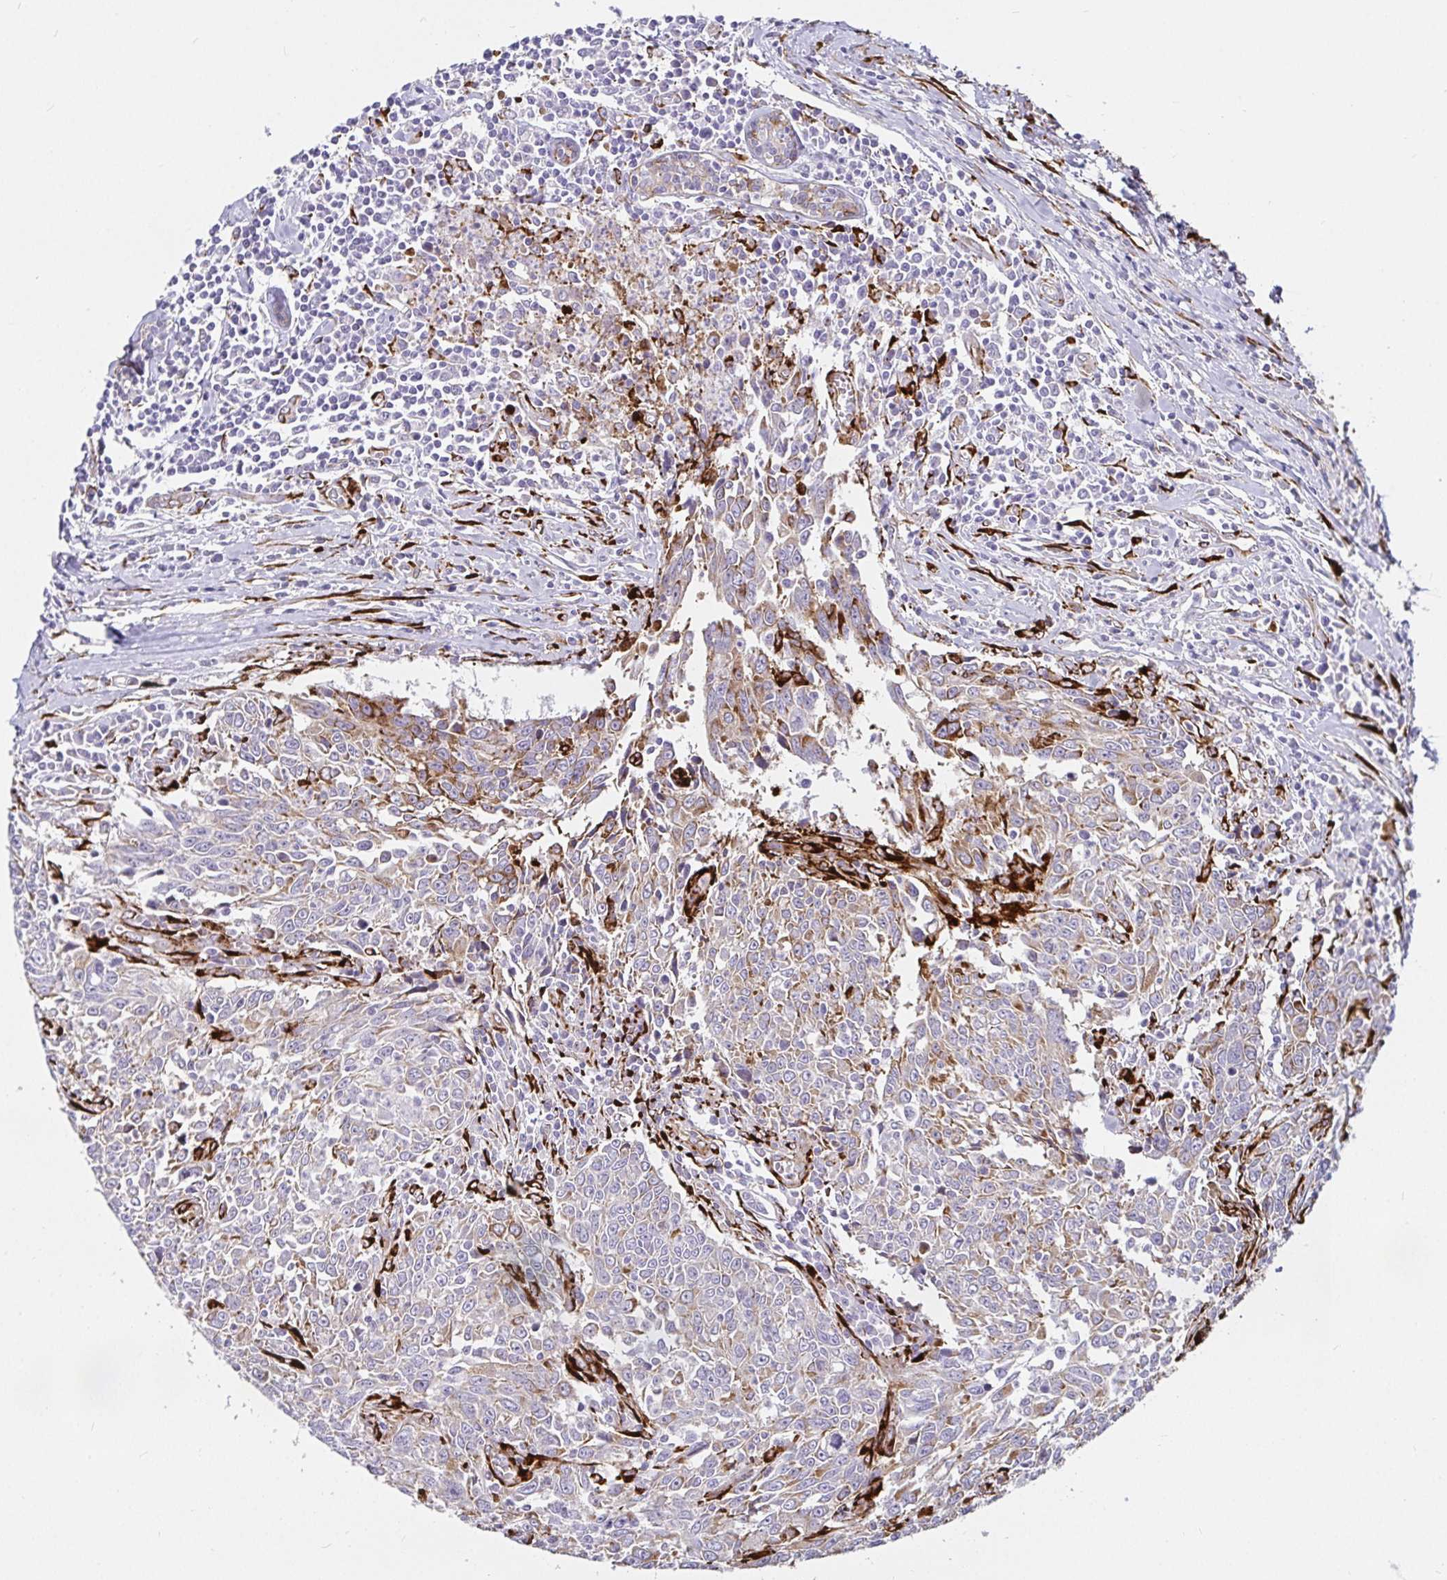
{"staining": {"intensity": "moderate", "quantity": "25%-75%", "location": "cytoplasmic/membranous"}, "tissue": "breast cancer", "cell_type": "Tumor cells", "image_type": "cancer", "snomed": [{"axis": "morphology", "description": "Duct carcinoma"}, {"axis": "topography", "description": "Breast"}], "caption": "Immunohistochemistry (IHC) histopathology image of breast intraductal carcinoma stained for a protein (brown), which shows medium levels of moderate cytoplasmic/membranous staining in approximately 25%-75% of tumor cells.", "gene": "P4HA2", "patient": {"sex": "female", "age": 50}}